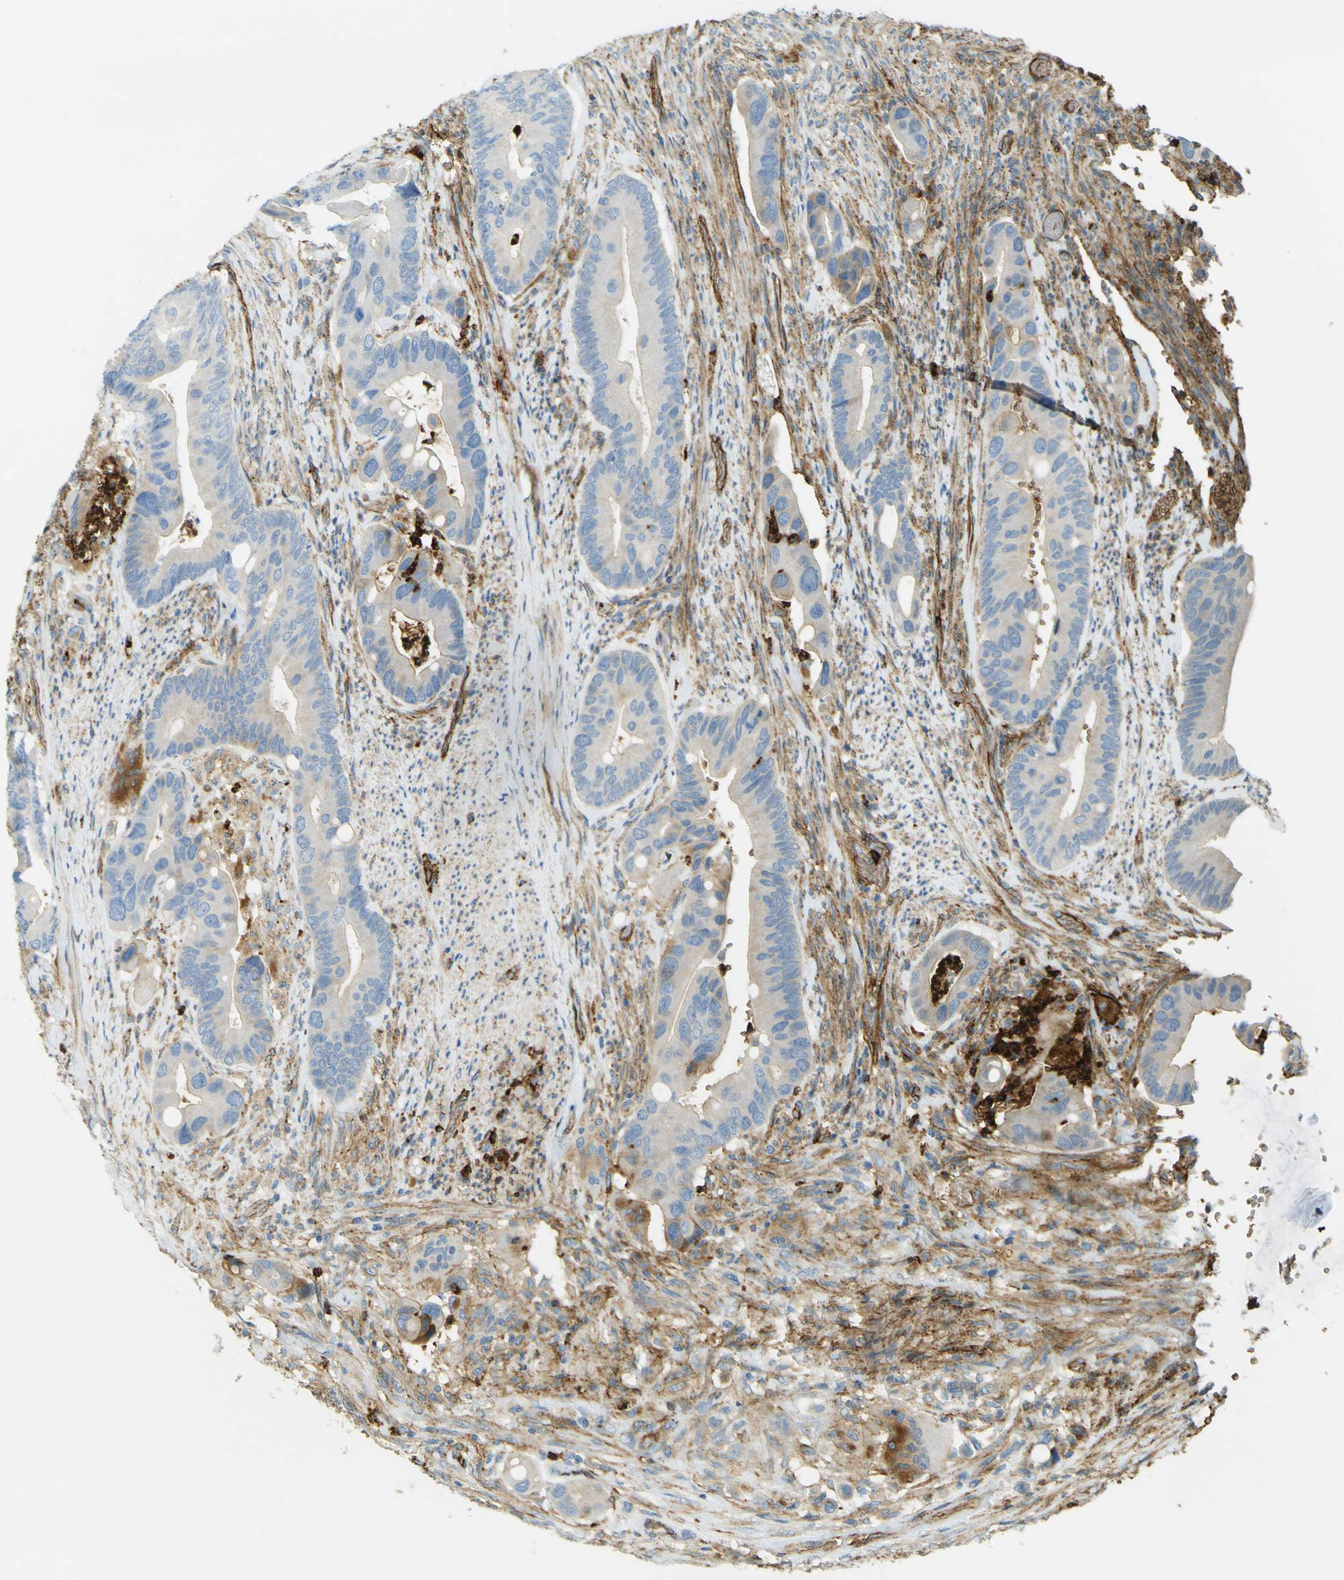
{"staining": {"intensity": "weak", "quantity": "<25%", "location": "cytoplasmic/membranous"}, "tissue": "colorectal cancer", "cell_type": "Tumor cells", "image_type": "cancer", "snomed": [{"axis": "morphology", "description": "Adenocarcinoma, NOS"}, {"axis": "topography", "description": "Rectum"}], "caption": "Tumor cells are negative for brown protein staining in colorectal cancer.", "gene": "PLXDC1", "patient": {"sex": "female", "age": 57}}